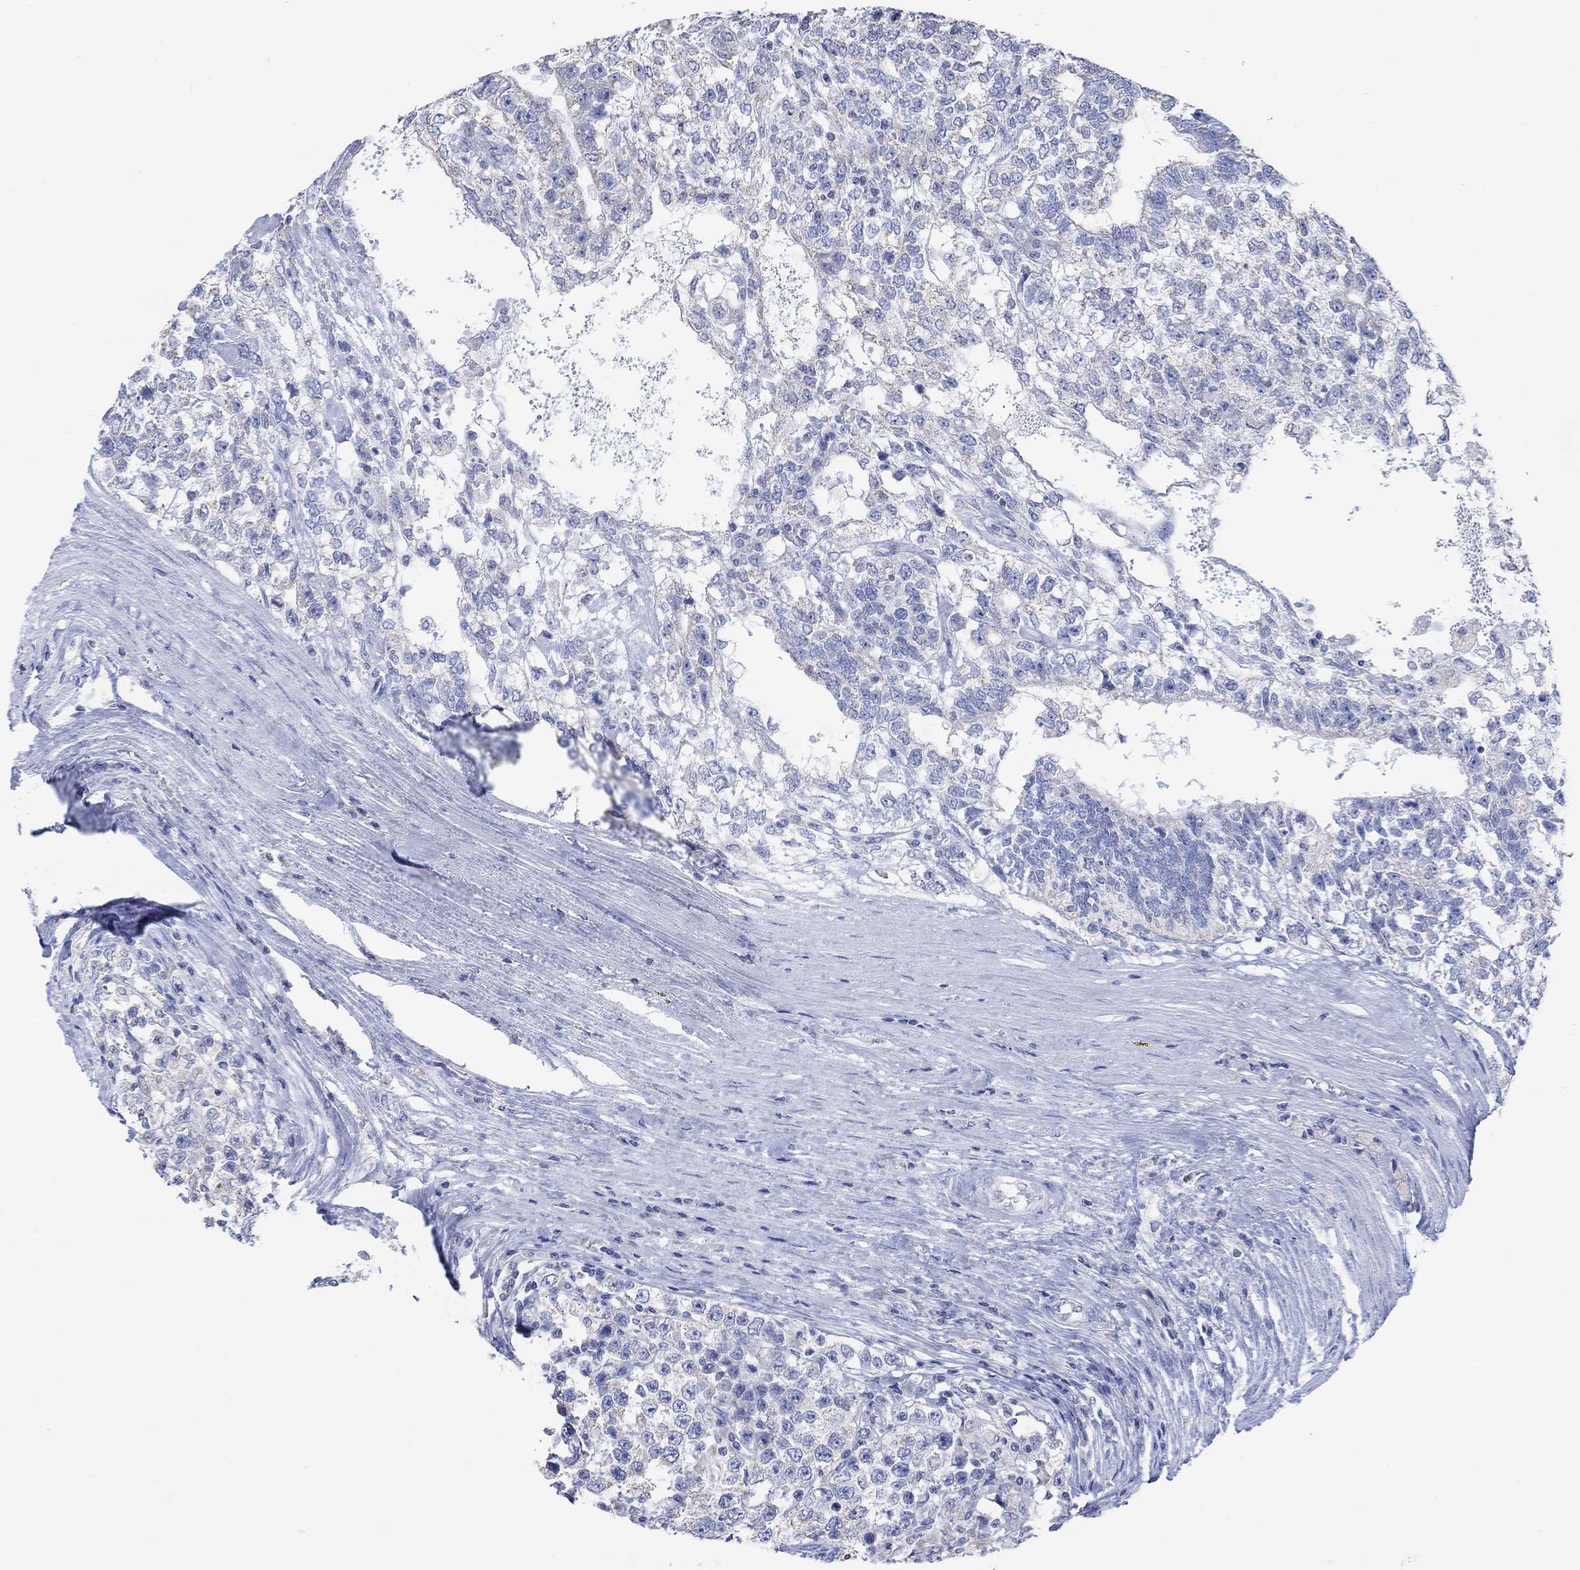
{"staining": {"intensity": "negative", "quantity": "none", "location": "none"}, "tissue": "testis cancer", "cell_type": "Tumor cells", "image_type": "cancer", "snomed": [{"axis": "morphology", "description": "Seminoma, NOS"}, {"axis": "morphology", "description": "Carcinoma, Embryonal, NOS"}, {"axis": "topography", "description": "Testis"}], "caption": "The image reveals no staining of tumor cells in testis cancer.", "gene": "SYT12", "patient": {"sex": "male", "age": 41}}